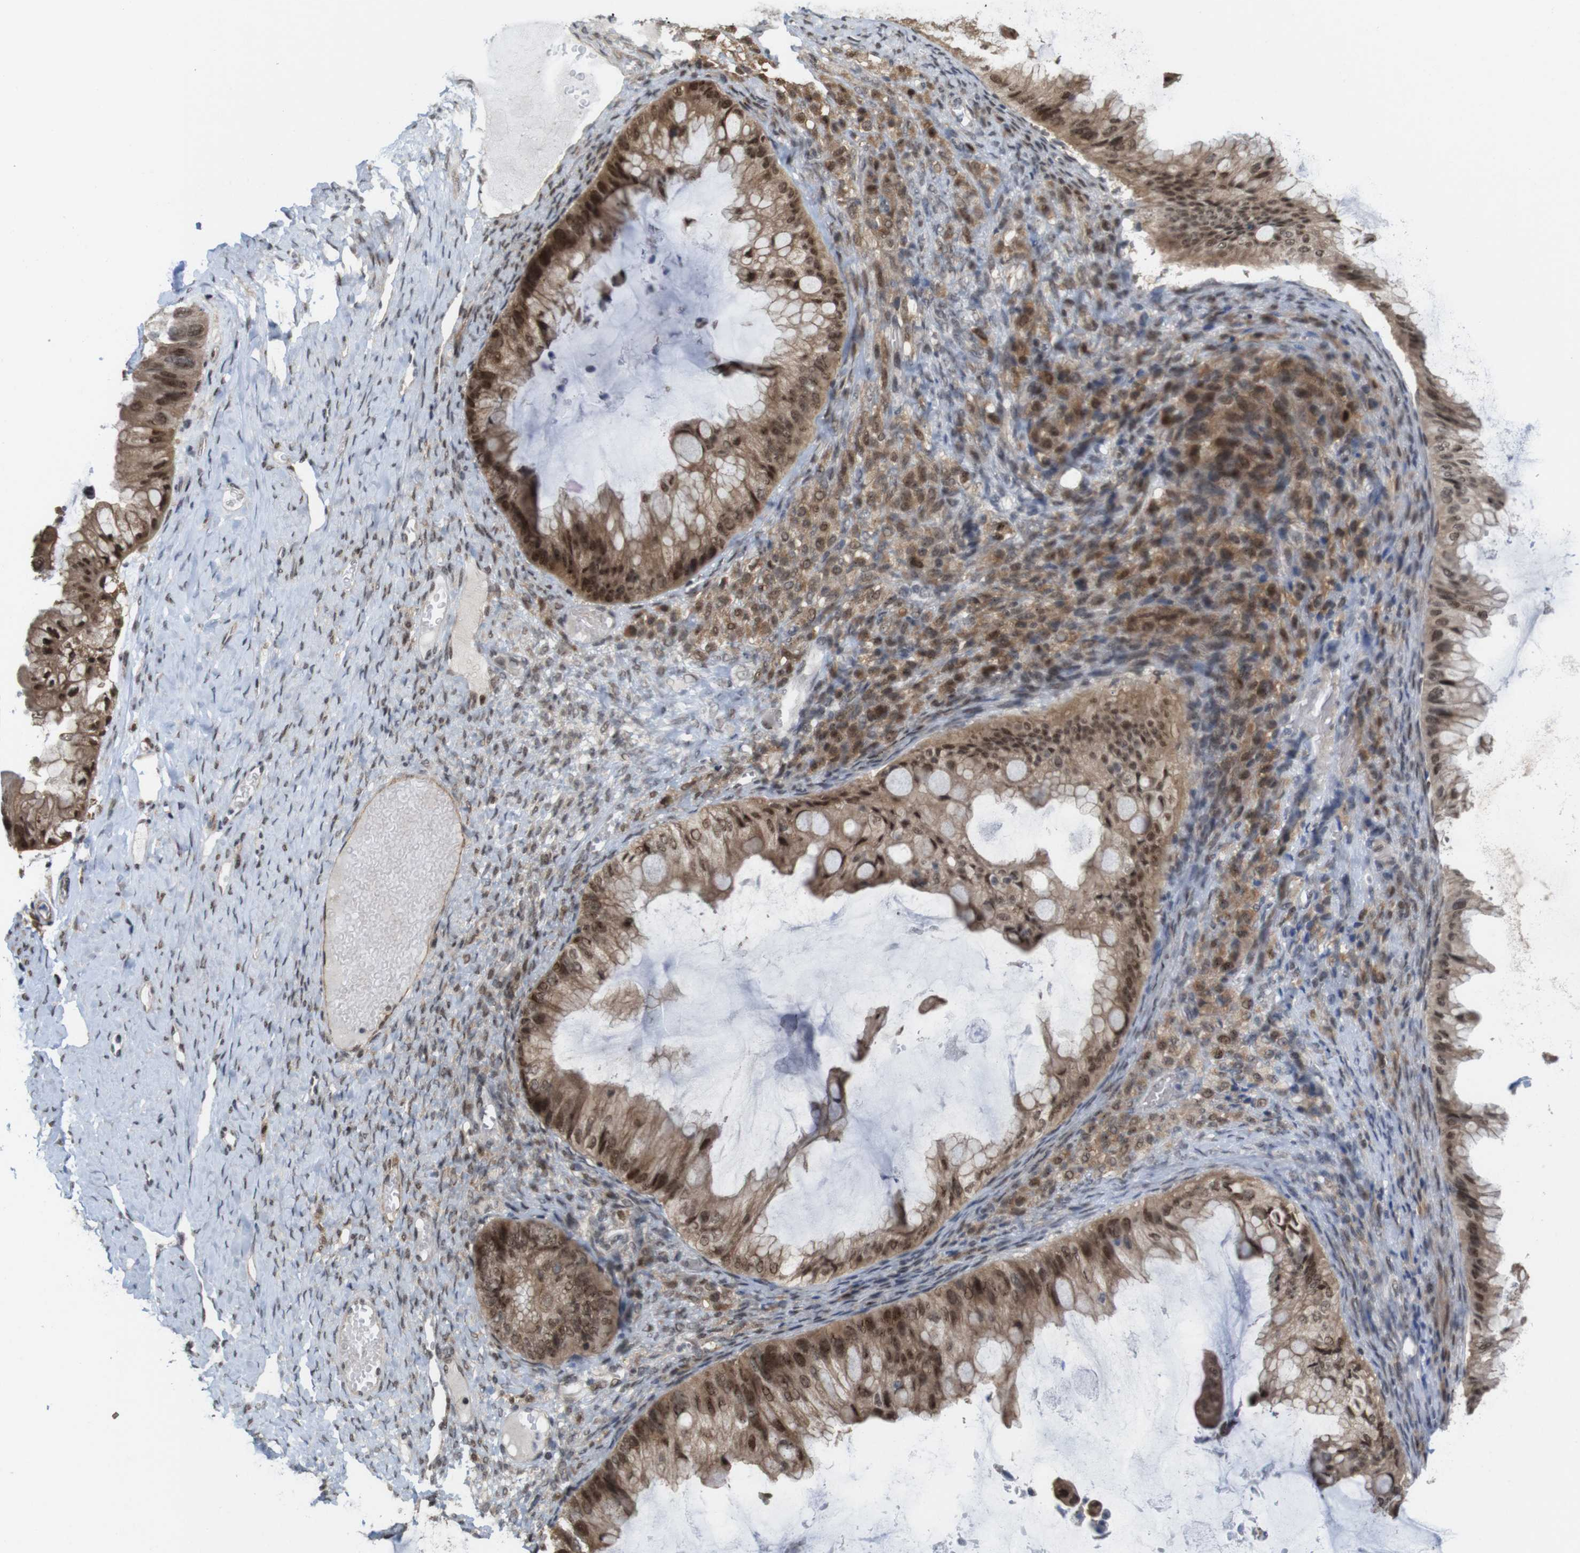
{"staining": {"intensity": "moderate", "quantity": ">75%", "location": "cytoplasmic/membranous,nuclear"}, "tissue": "ovarian cancer", "cell_type": "Tumor cells", "image_type": "cancer", "snomed": [{"axis": "morphology", "description": "Cystadenocarcinoma, mucinous, NOS"}, {"axis": "topography", "description": "Ovary"}], "caption": "The micrograph shows staining of mucinous cystadenocarcinoma (ovarian), revealing moderate cytoplasmic/membranous and nuclear protein staining (brown color) within tumor cells. The staining is performed using DAB (3,3'-diaminobenzidine) brown chromogen to label protein expression. The nuclei are counter-stained blue using hematoxylin.", "gene": "PNMA8A", "patient": {"sex": "female", "age": 61}}